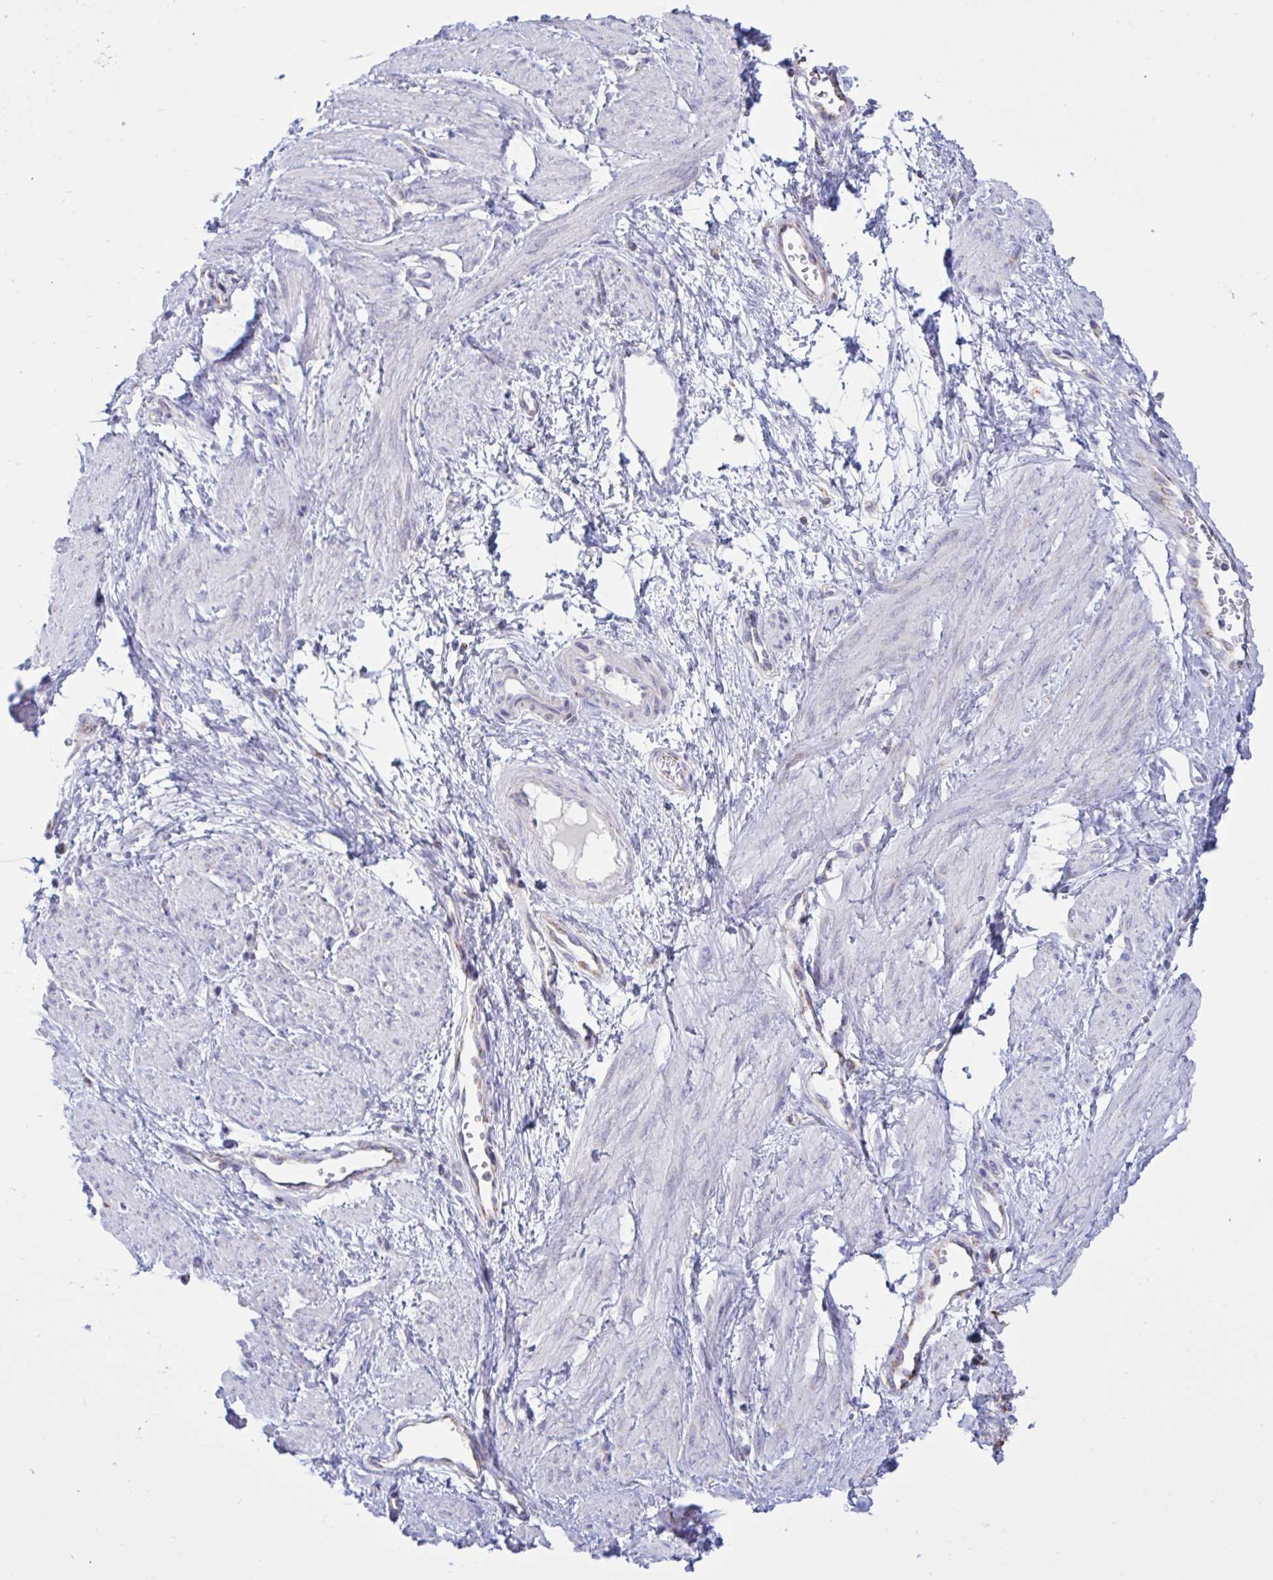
{"staining": {"intensity": "negative", "quantity": "none", "location": "none"}, "tissue": "smooth muscle", "cell_type": "Smooth muscle cells", "image_type": "normal", "snomed": [{"axis": "morphology", "description": "Normal tissue, NOS"}, {"axis": "topography", "description": "Smooth muscle"}, {"axis": "topography", "description": "Uterus"}], "caption": "DAB (3,3'-diaminobenzidine) immunohistochemical staining of benign human smooth muscle reveals no significant positivity in smooth muscle cells. (Immunohistochemistry (ihc), brightfield microscopy, high magnification).", "gene": "HSPE1", "patient": {"sex": "female", "age": 39}}